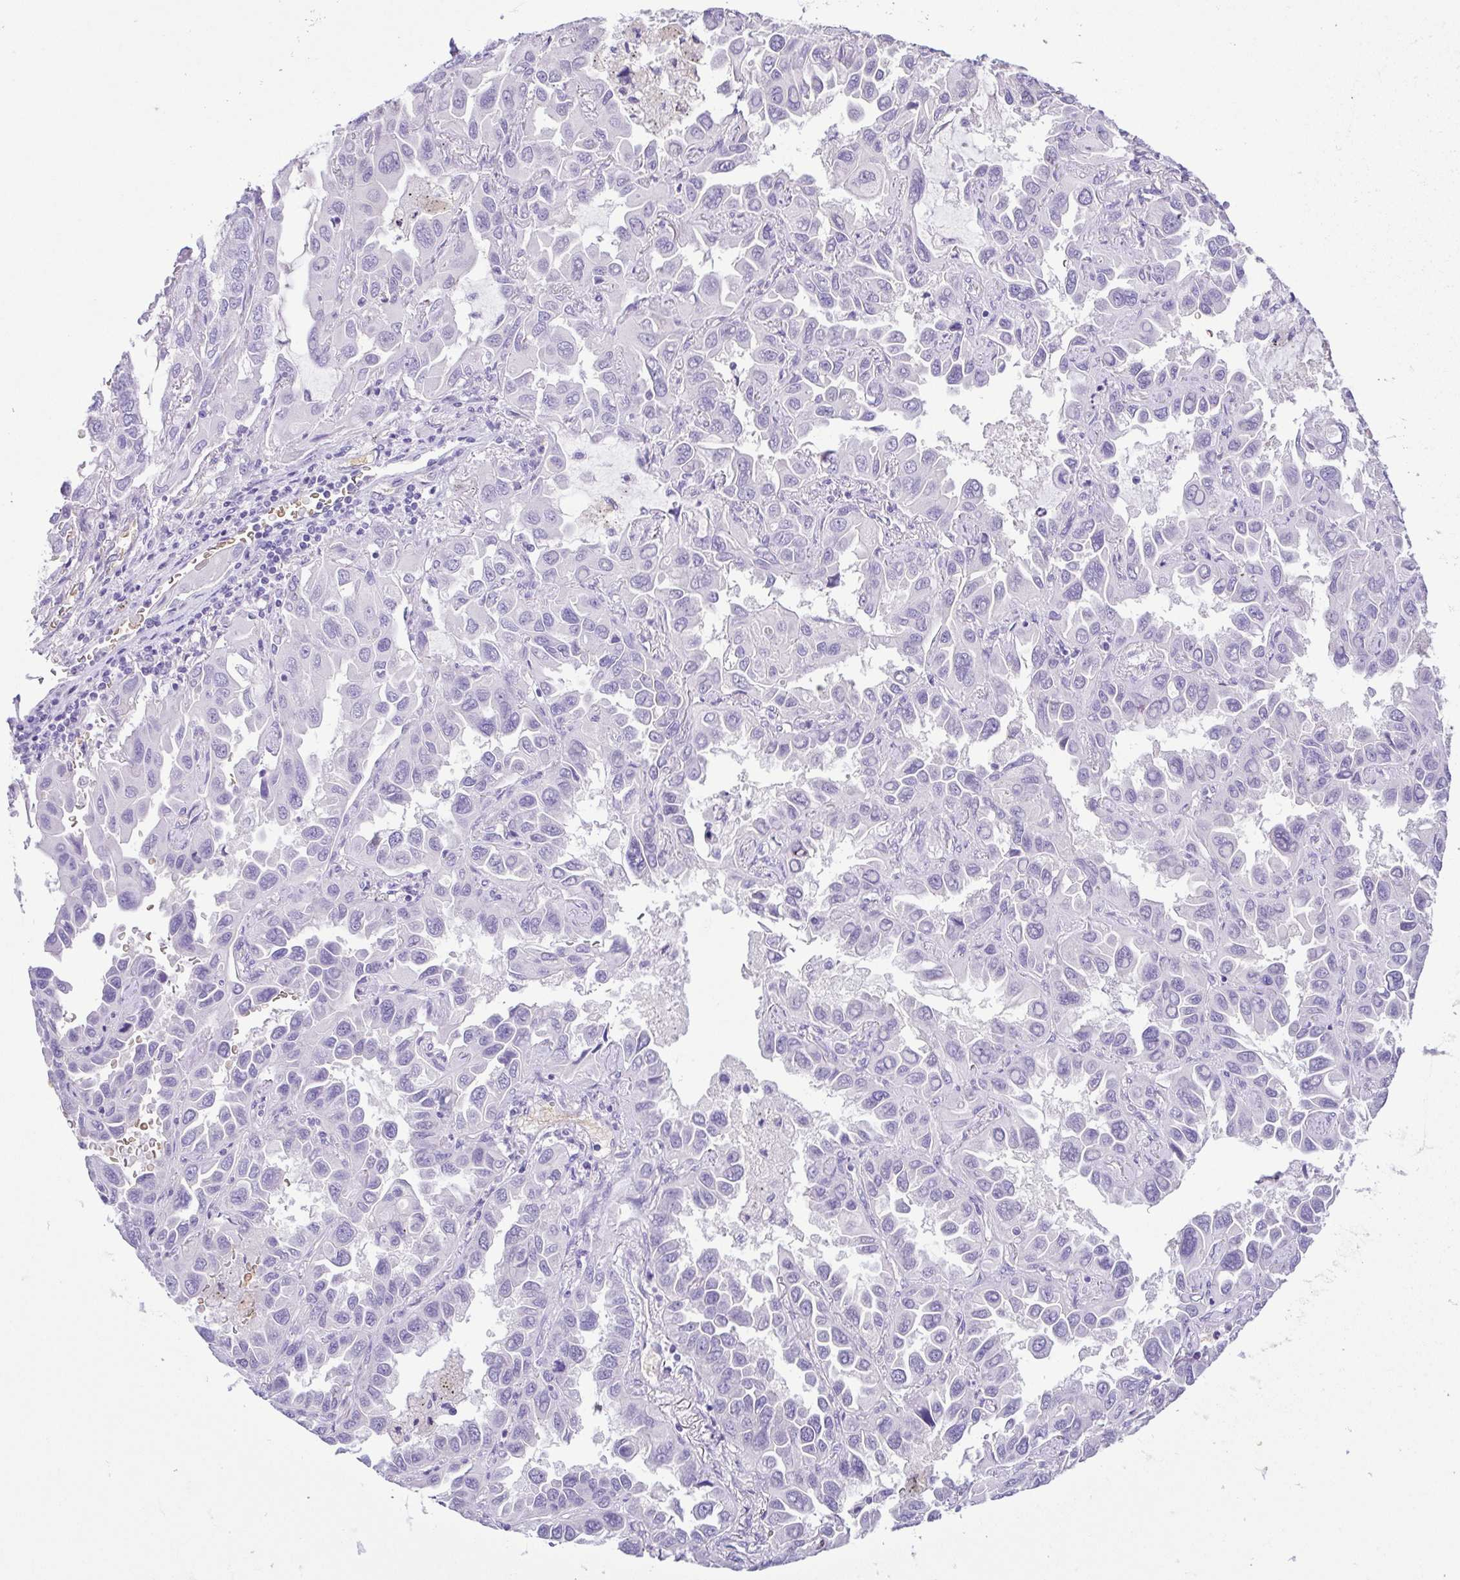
{"staining": {"intensity": "negative", "quantity": "none", "location": "none"}, "tissue": "lung cancer", "cell_type": "Tumor cells", "image_type": "cancer", "snomed": [{"axis": "morphology", "description": "Adenocarcinoma, NOS"}, {"axis": "topography", "description": "Lung"}], "caption": "There is no significant expression in tumor cells of lung adenocarcinoma. The staining is performed using DAB (3,3'-diaminobenzidine) brown chromogen with nuclei counter-stained in using hematoxylin.", "gene": "EPB42", "patient": {"sex": "male", "age": 64}}